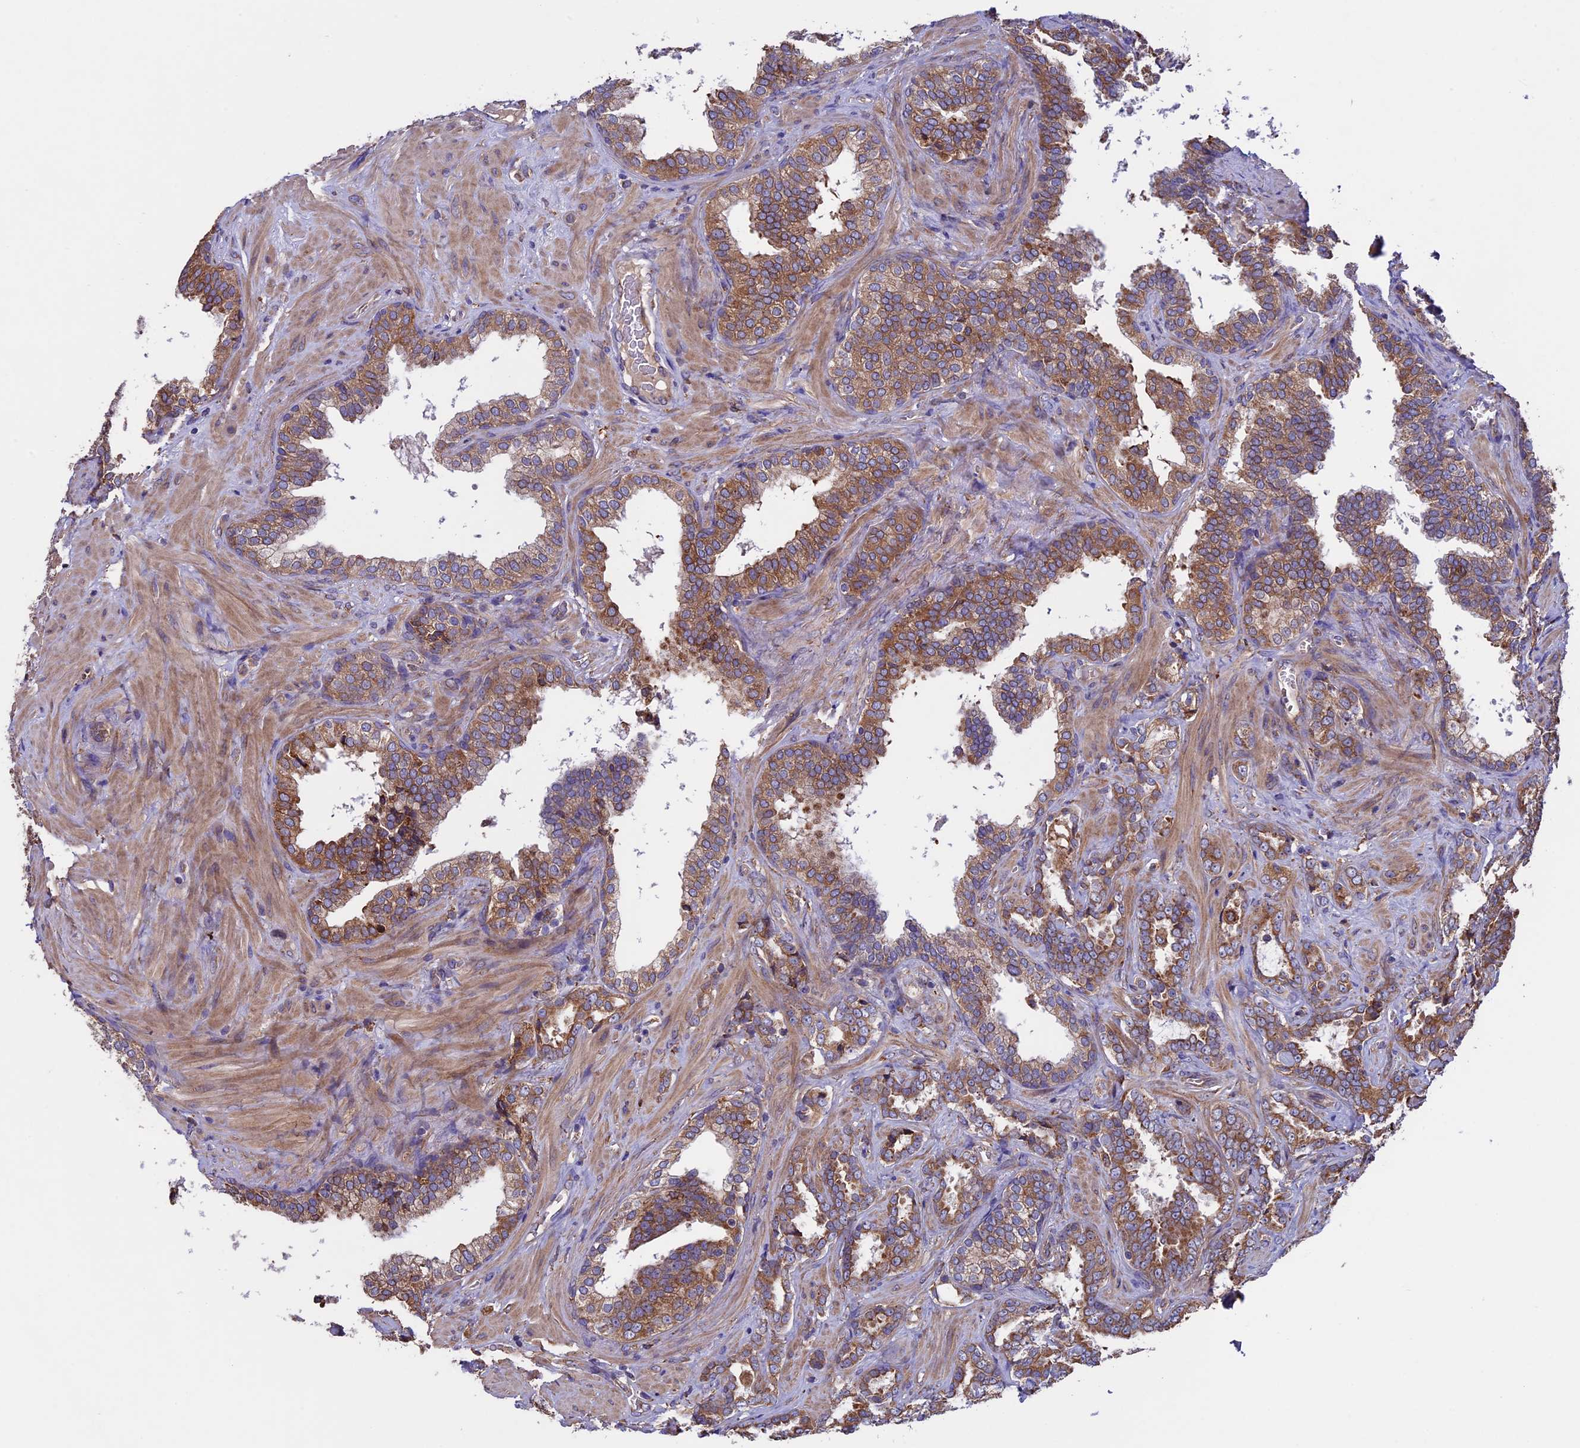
{"staining": {"intensity": "moderate", "quantity": ">75%", "location": "cytoplasmic/membranous"}, "tissue": "prostate cancer", "cell_type": "Tumor cells", "image_type": "cancer", "snomed": [{"axis": "morphology", "description": "Adenocarcinoma, High grade"}, {"axis": "topography", "description": "Prostate and seminal vesicle, NOS"}], "caption": "DAB immunohistochemical staining of prostate cancer displays moderate cytoplasmic/membranous protein staining in about >75% of tumor cells. Immunohistochemistry (ihc) stains the protein of interest in brown and the nuclei are stained blue.", "gene": "BTBD3", "patient": {"sex": "male", "age": 67}}